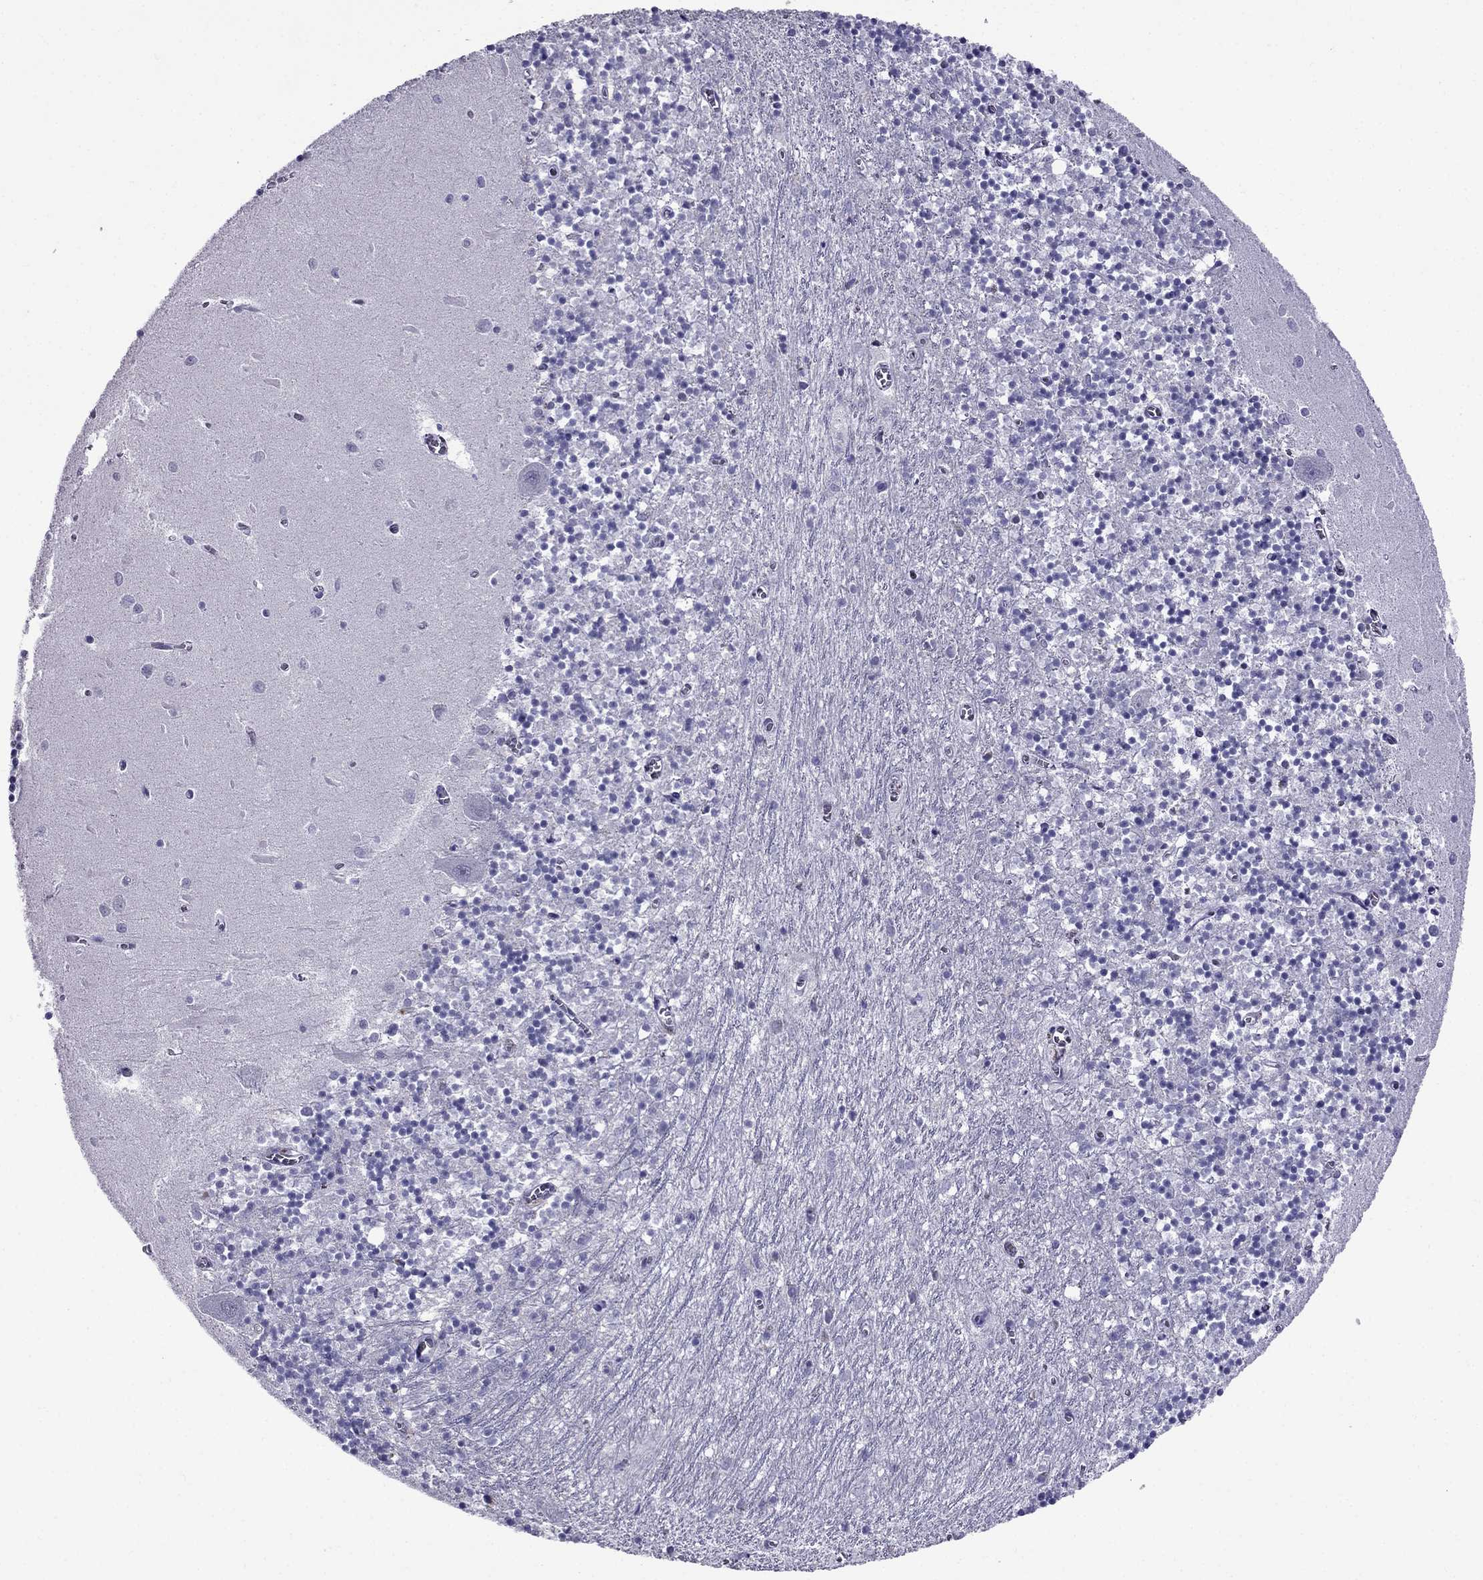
{"staining": {"intensity": "negative", "quantity": "none", "location": "none"}, "tissue": "cerebellum", "cell_type": "Cells in granular layer", "image_type": "normal", "snomed": [{"axis": "morphology", "description": "Normal tissue, NOS"}, {"axis": "topography", "description": "Cerebellum"}], "caption": "Immunohistochemical staining of benign cerebellum reveals no significant positivity in cells in granular layer. (Brightfield microscopy of DAB (3,3'-diaminobenzidine) IHC at high magnification).", "gene": "OLFM4", "patient": {"sex": "female", "age": 64}}